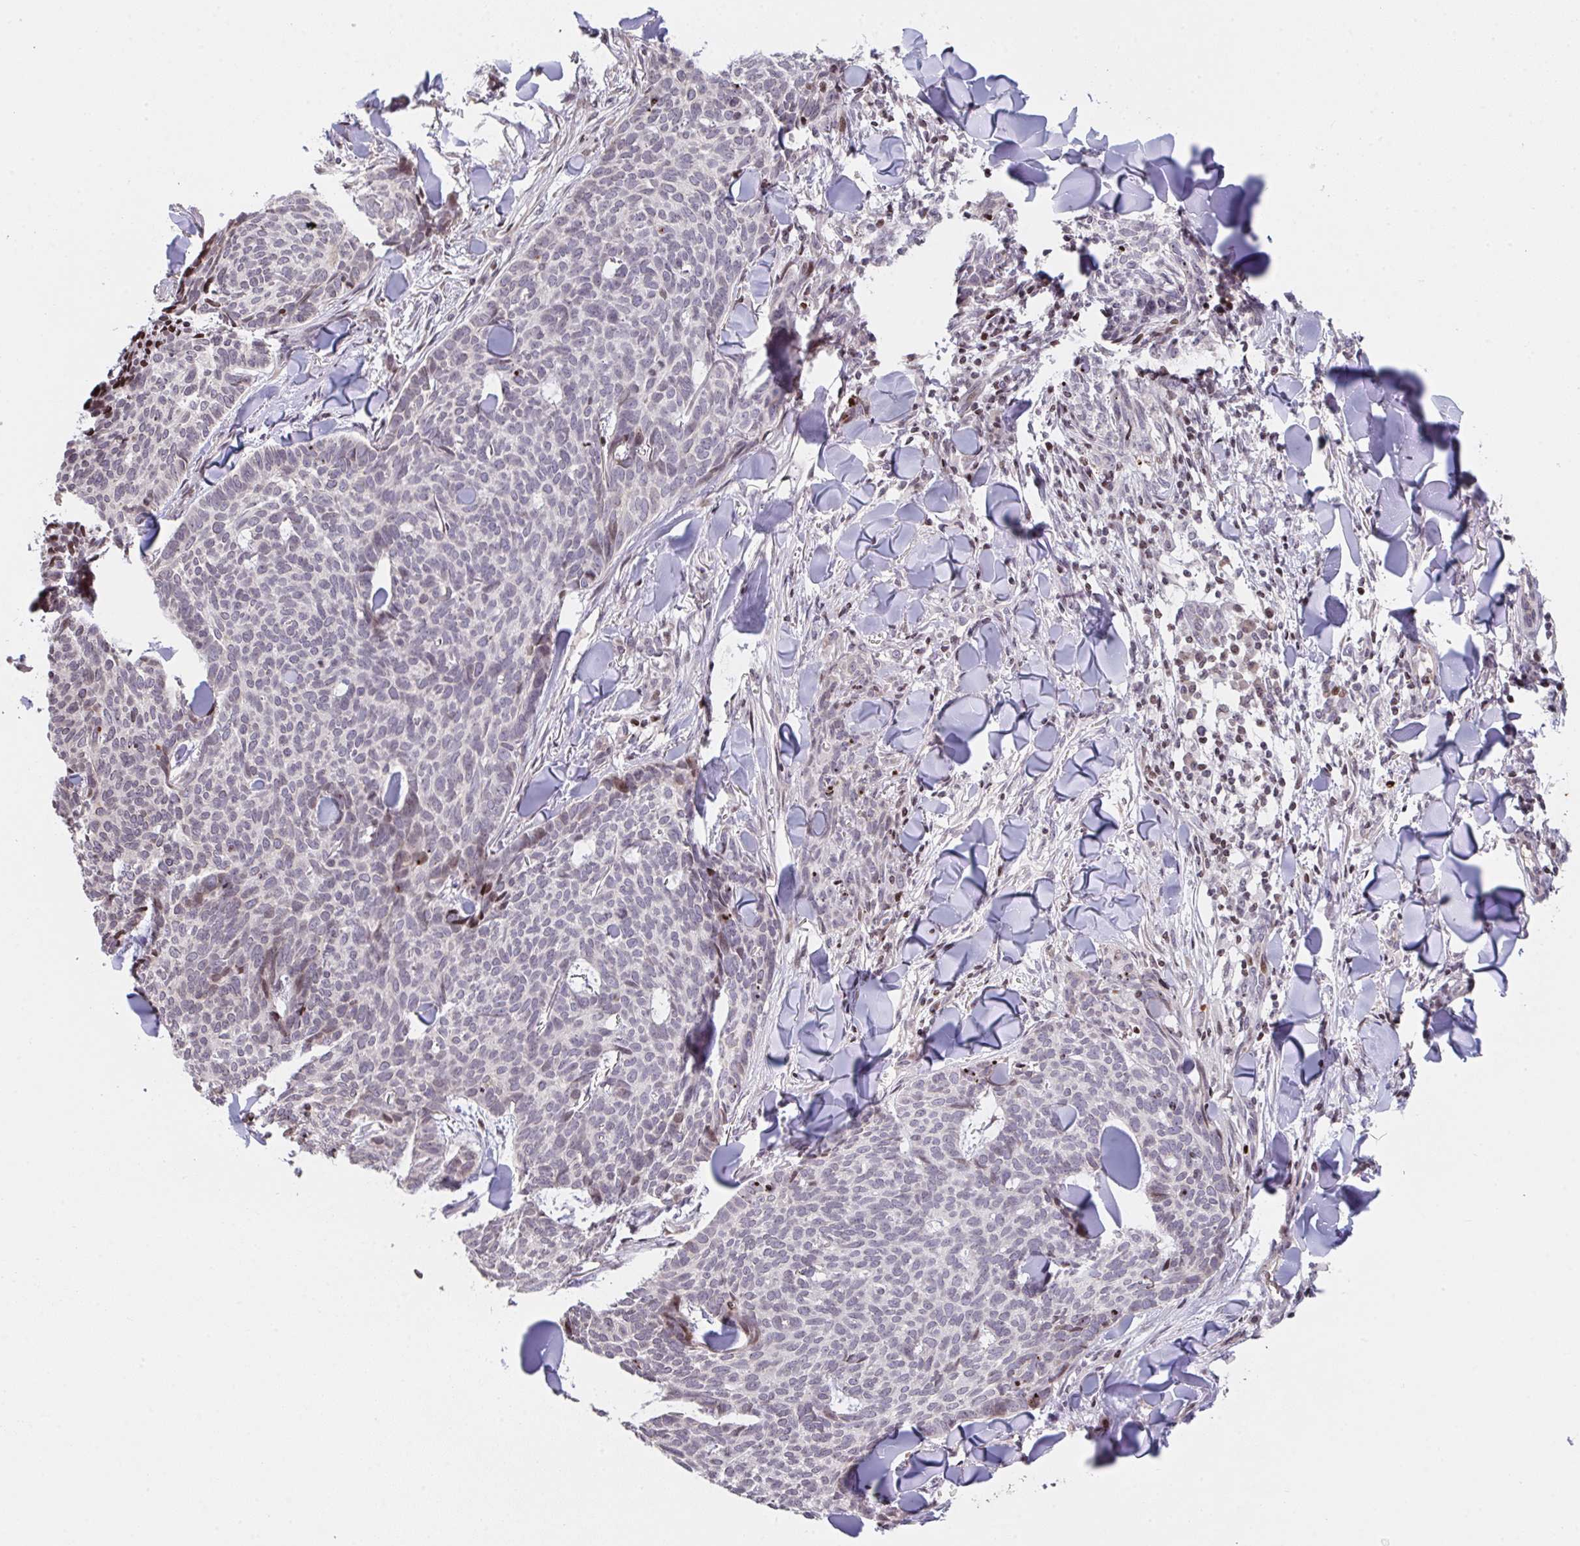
{"staining": {"intensity": "weak", "quantity": "<25%", "location": "nuclear"}, "tissue": "skin cancer", "cell_type": "Tumor cells", "image_type": "cancer", "snomed": [{"axis": "morphology", "description": "Normal tissue, NOS"}, {"axis": "morphology", "description": "Basal cell carcinoma"}, {"axis": "topography", "description": "Skin"}], "caption": "Human skin basal cell carcinoma stained for a protein using IHC demonstrates no expression in tumor cells.", "gene": "PCDHB8", "patient": {"sex": "male", "age": 50}}